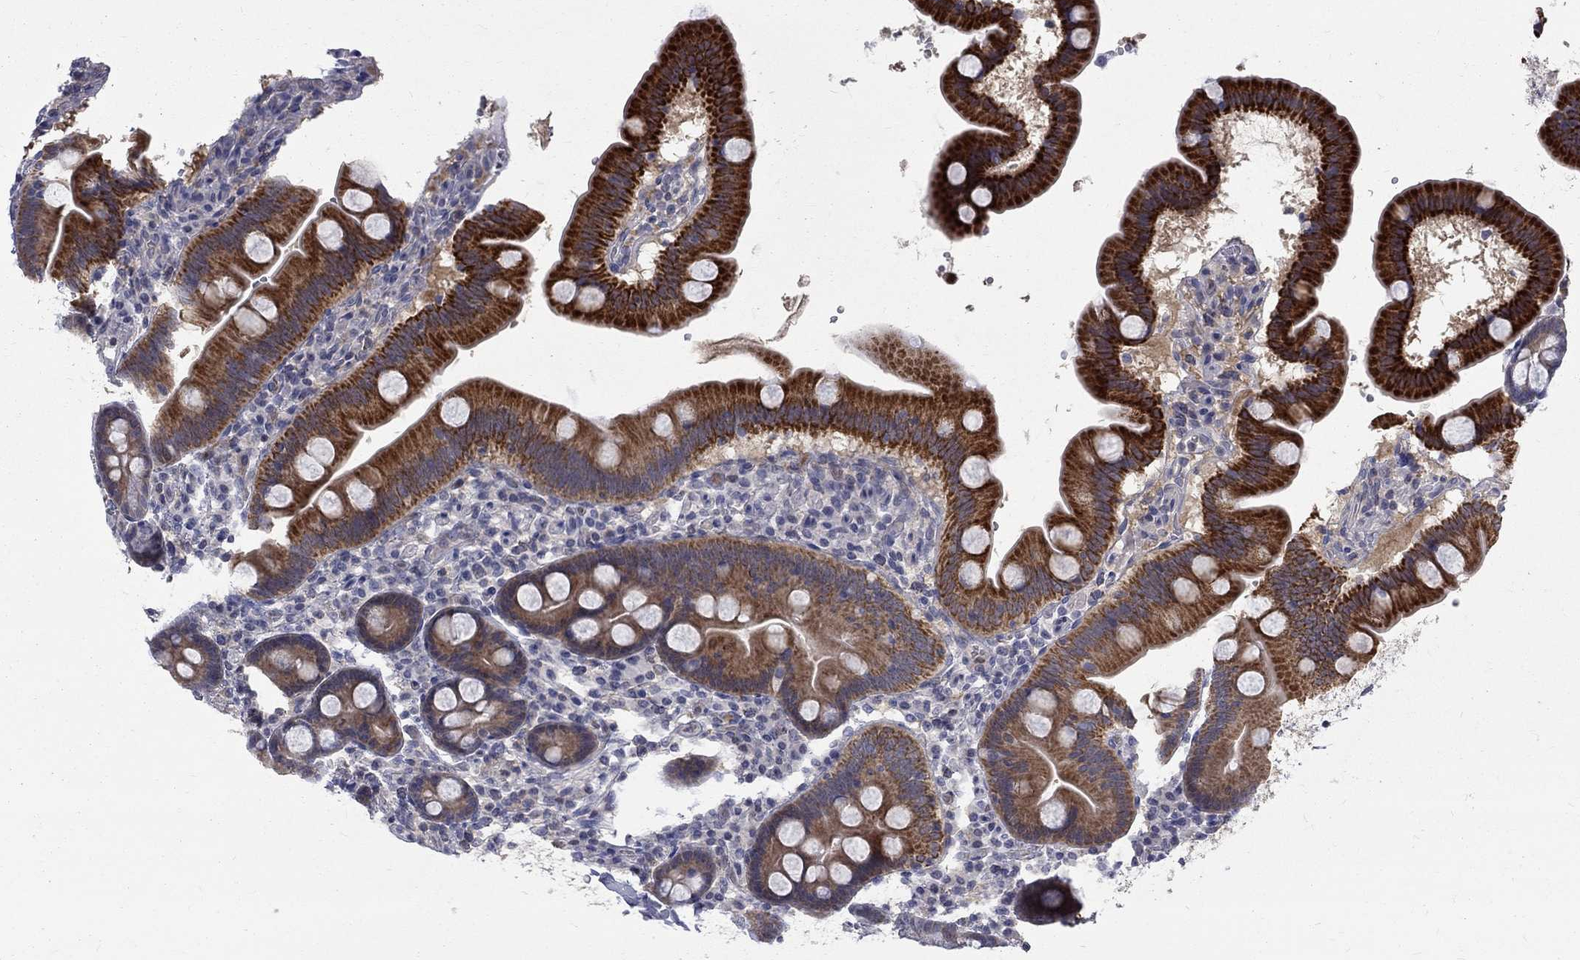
{"staining": {"intensity": "strong", "quantity": "<25%", "location": "cytoplasmic/membranous"}, "tissue": "duodenum", "cell_type": "Glandular cells", "image_type": "normal", "snomed": [{"axis": "morphology", "description": "Normal tissue, NOS"}, {"axis": "topography", "description": "Duodenum"}], "caption": "Strong cytoplasmic/membranous positivity is seen in approximately <25% of glandular cells in normal duodenum. (Stains: DAB (3,3'-diaminobenzidine) in brown, nuclei in blue, Microscopy: brightfield microscopy at high magnification).", "gene": "HKDC1", "patient": {"sex": "male", "age": 59}}